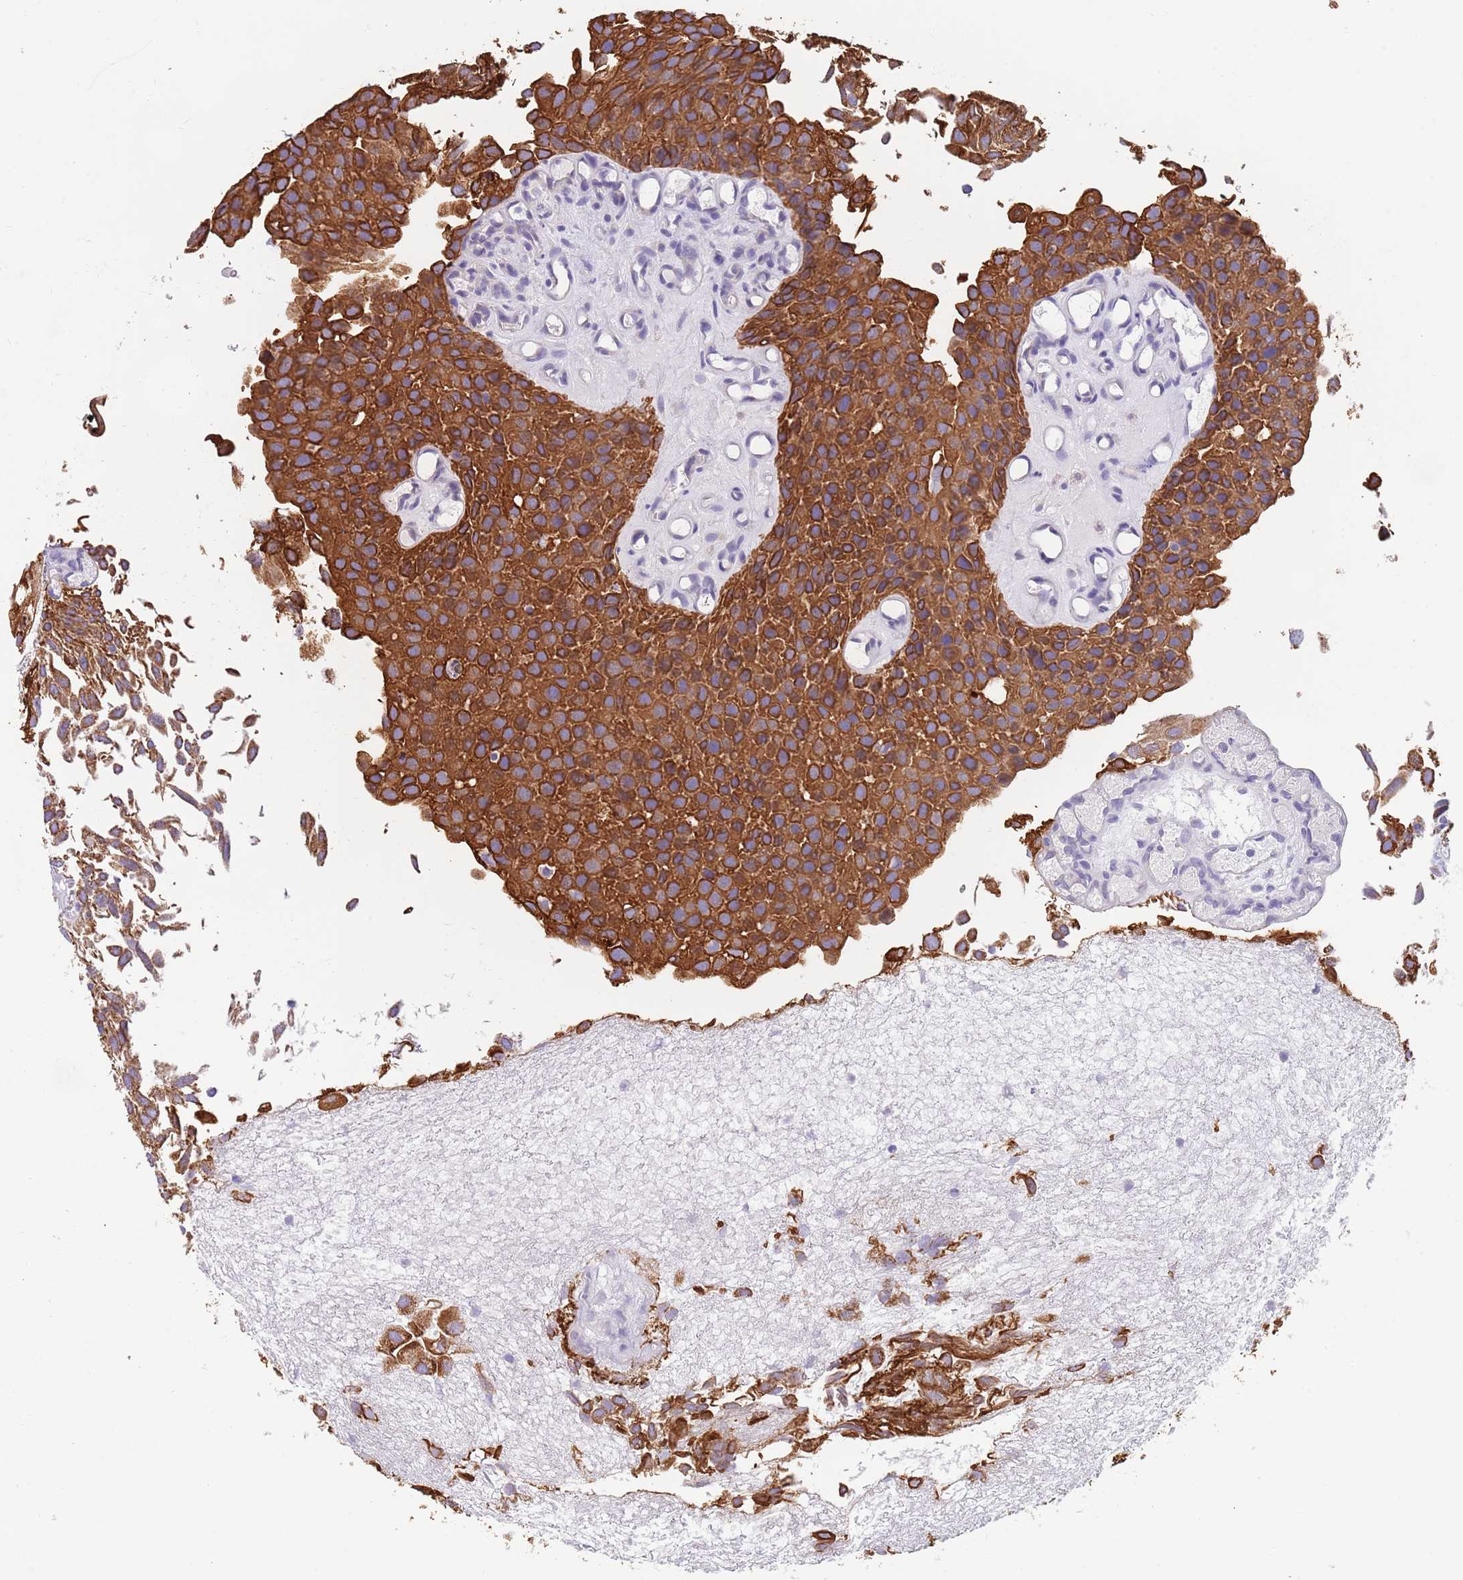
{"staining": {"intensity": "strong", "quantity": ">75%", "location": "cytoplasmic/membranous"}, "tissue": "urothelial cancer", "cell_type": "Tumor cells", "image_type": "cancer", "snomed": [{"axis": "morphology", "description": "Urothelial carcinoma, Low grade"}, {"axis": "topography", "description": "Urinary bladder"}], "caption": "A micrograph of urothelial cancer stained for a protein exhibits strong cytoplasmic/membranous brown staining in tumor cells.", "gene": "CCDC149", "patient": {"sex": "male", "age": 88}}